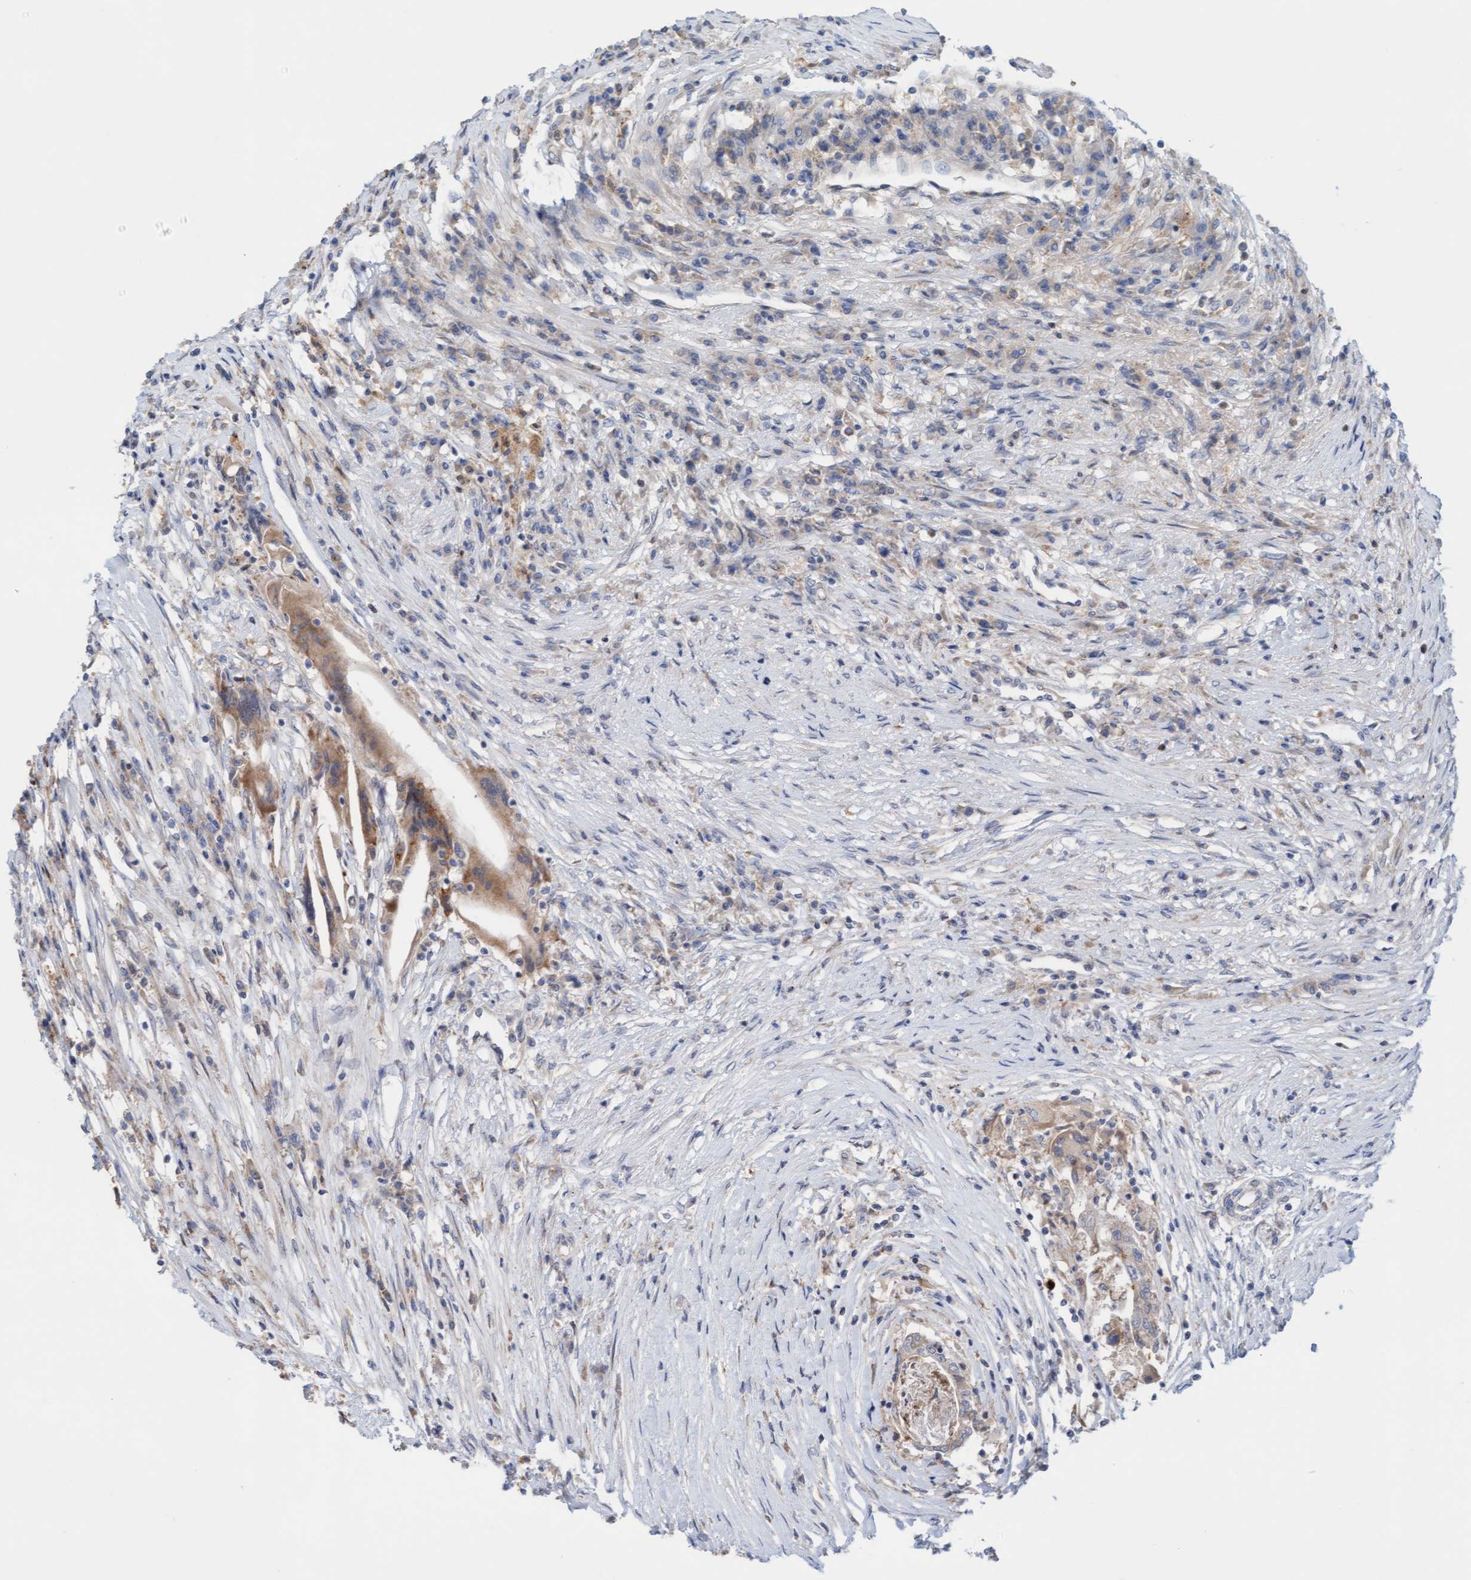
{"staining": {"intensity": "moderate", "quantity": "<25%", "location": "cytoplasmic/membranous"}, "tissue": "colorectal cancer", "cell_type": "Tumor cells", "image_type": "cancer", "snomed": [{"axis": "morphology", "description": "Adenocarcinoma, NOS"}, {"axis": "topography", "description": "Rectum"}], "caption": "Immunohistochemical staining of human colorectal adenocarcinoma reveals moderate cytoplasmic/membranous protein staining in about <25% of tumor cells.", "gene": "MMP8", "patient": {"sex": "male", "age": 63}}